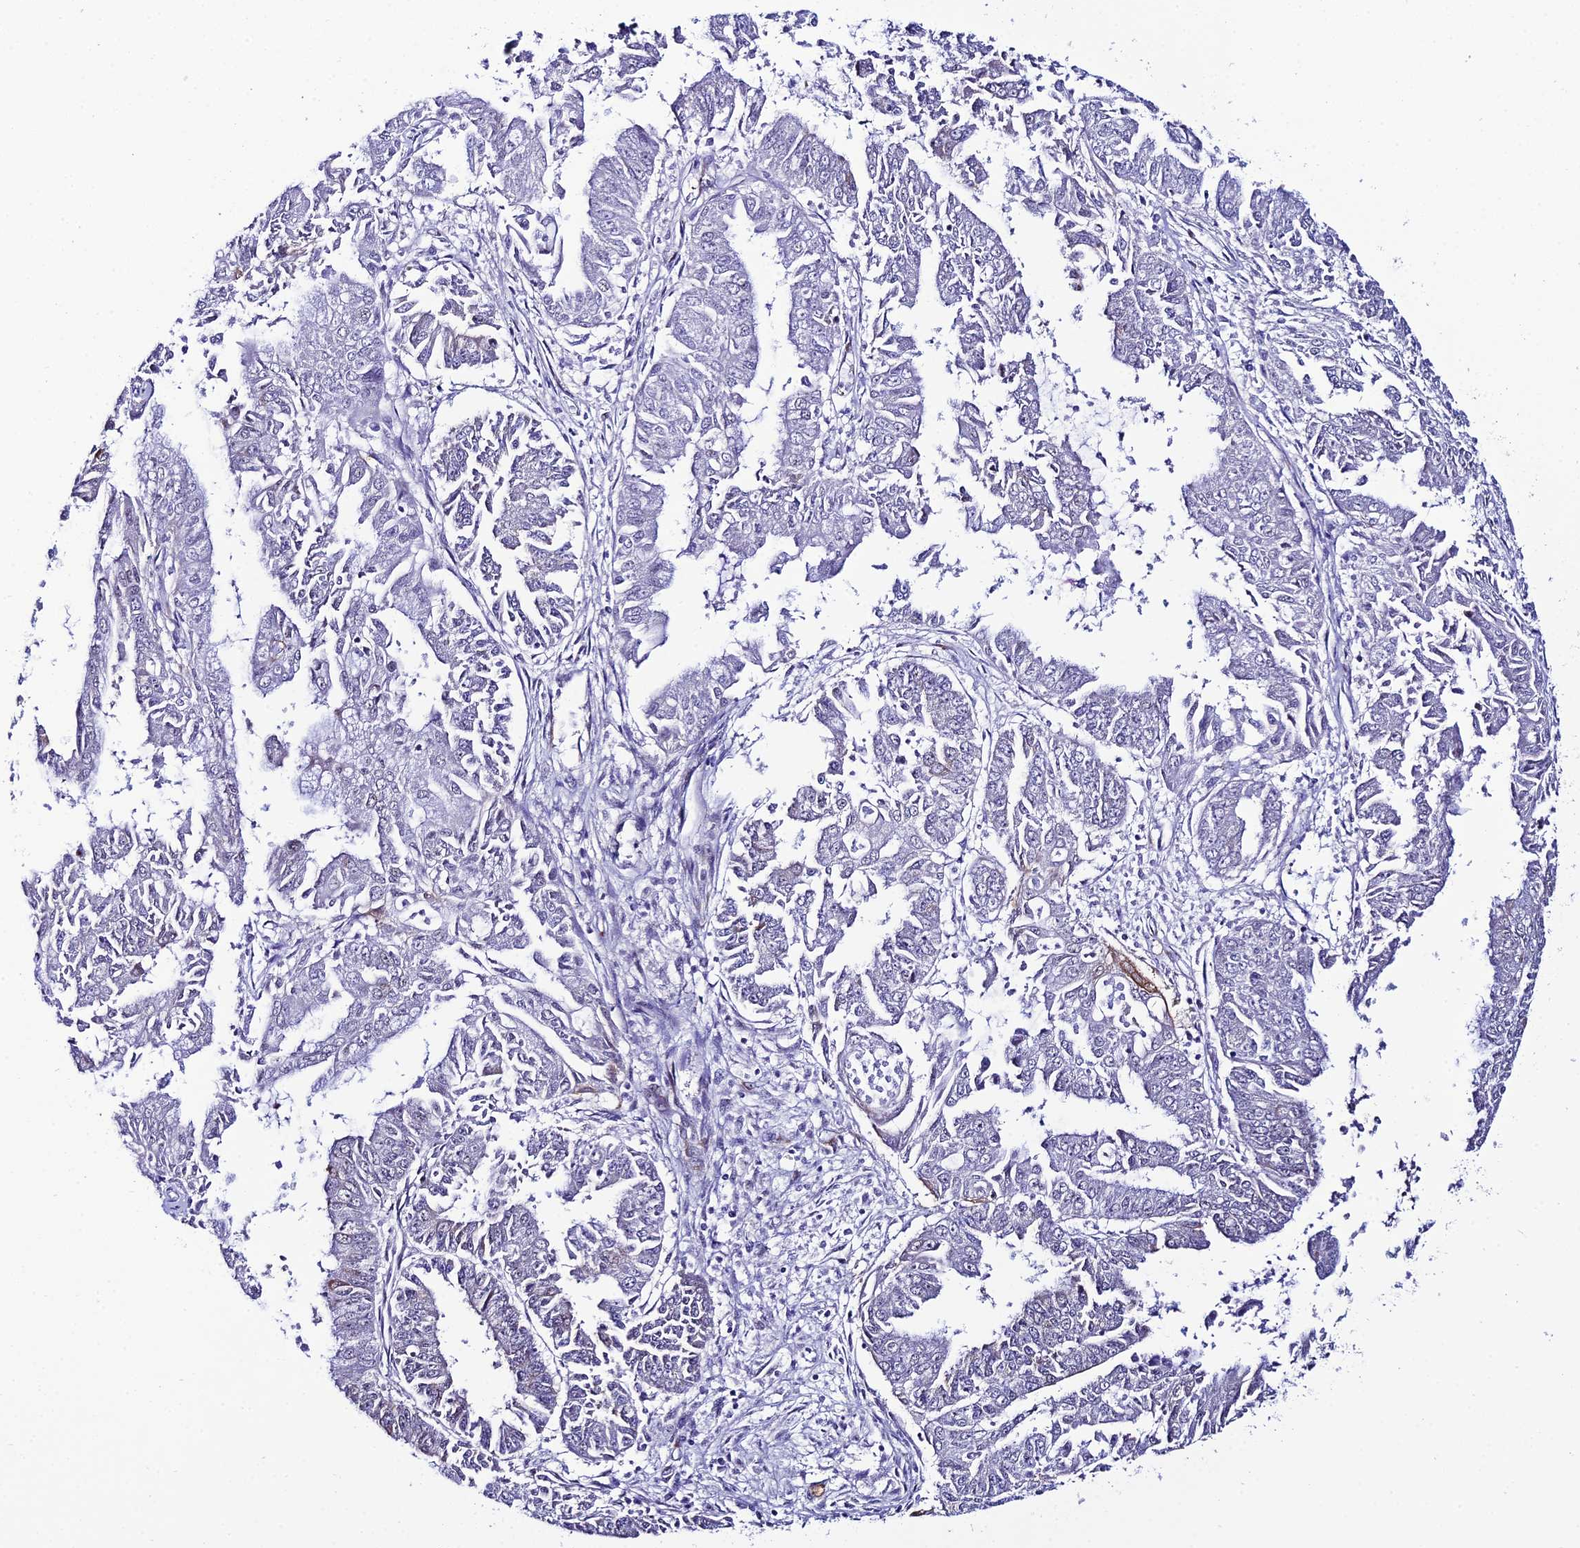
{"staining": {"intensity": "negative", "quantity": "none", "location": "none"}, "tissue": "endometrial cancer", "cell_type": "Tumor cells", "image_type": "cancer", "snomed": [{"axis": "morphology", "description": "Adenocarcinoma, NOS"}, {"axis": "topography", "description": "Endometrium"}], "caption": "IHC micrograph of human adenocarcinoma (endometrial) stained for a protein (brown), which demonstrates no positivity in tumor cells.", "gene": "SYT15", "patient": {"sex": "female", "age": 73}}